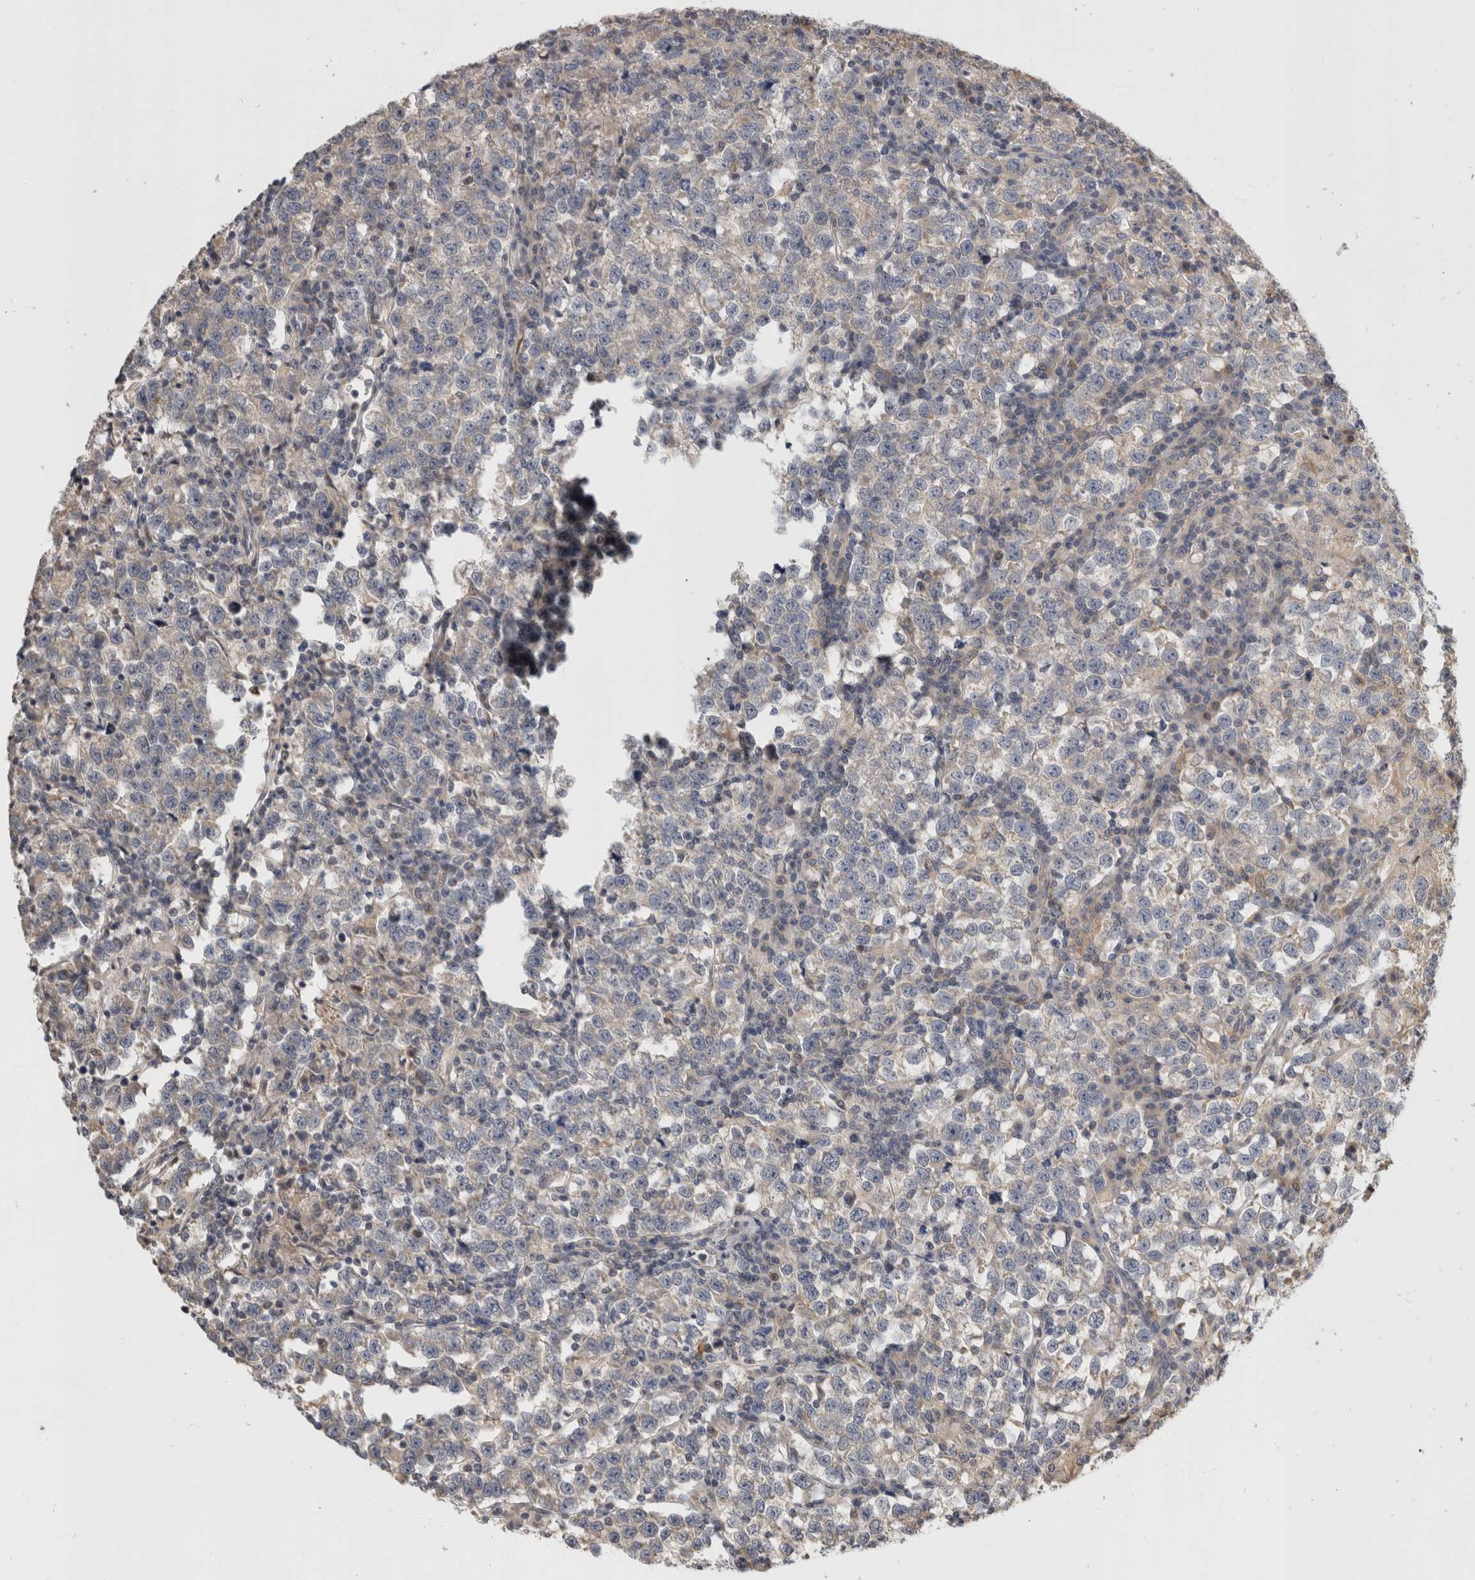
{"staining": {"intensity": "negative", "quantity": "none", "location": "none"}, "tissue": "testis cancer", "cell_type": "Tumor cells", "image_type": "cancer", "snomed": [{"axis": "morphology", "description": "Normal tissue, NOS"}, {"axis": "morphology", "description": "Seminoma, NOS"}, {"axis": "topography", "description": "Testis"}], "caption": "Immunohistochemical staining of testis cancer exhibits no significant staining in tumor cells. (DAB immunohistochemistry with hematoxylin counter stain).", "gene": "PGM1", "patient": {"sex": "male", "age": 43}}